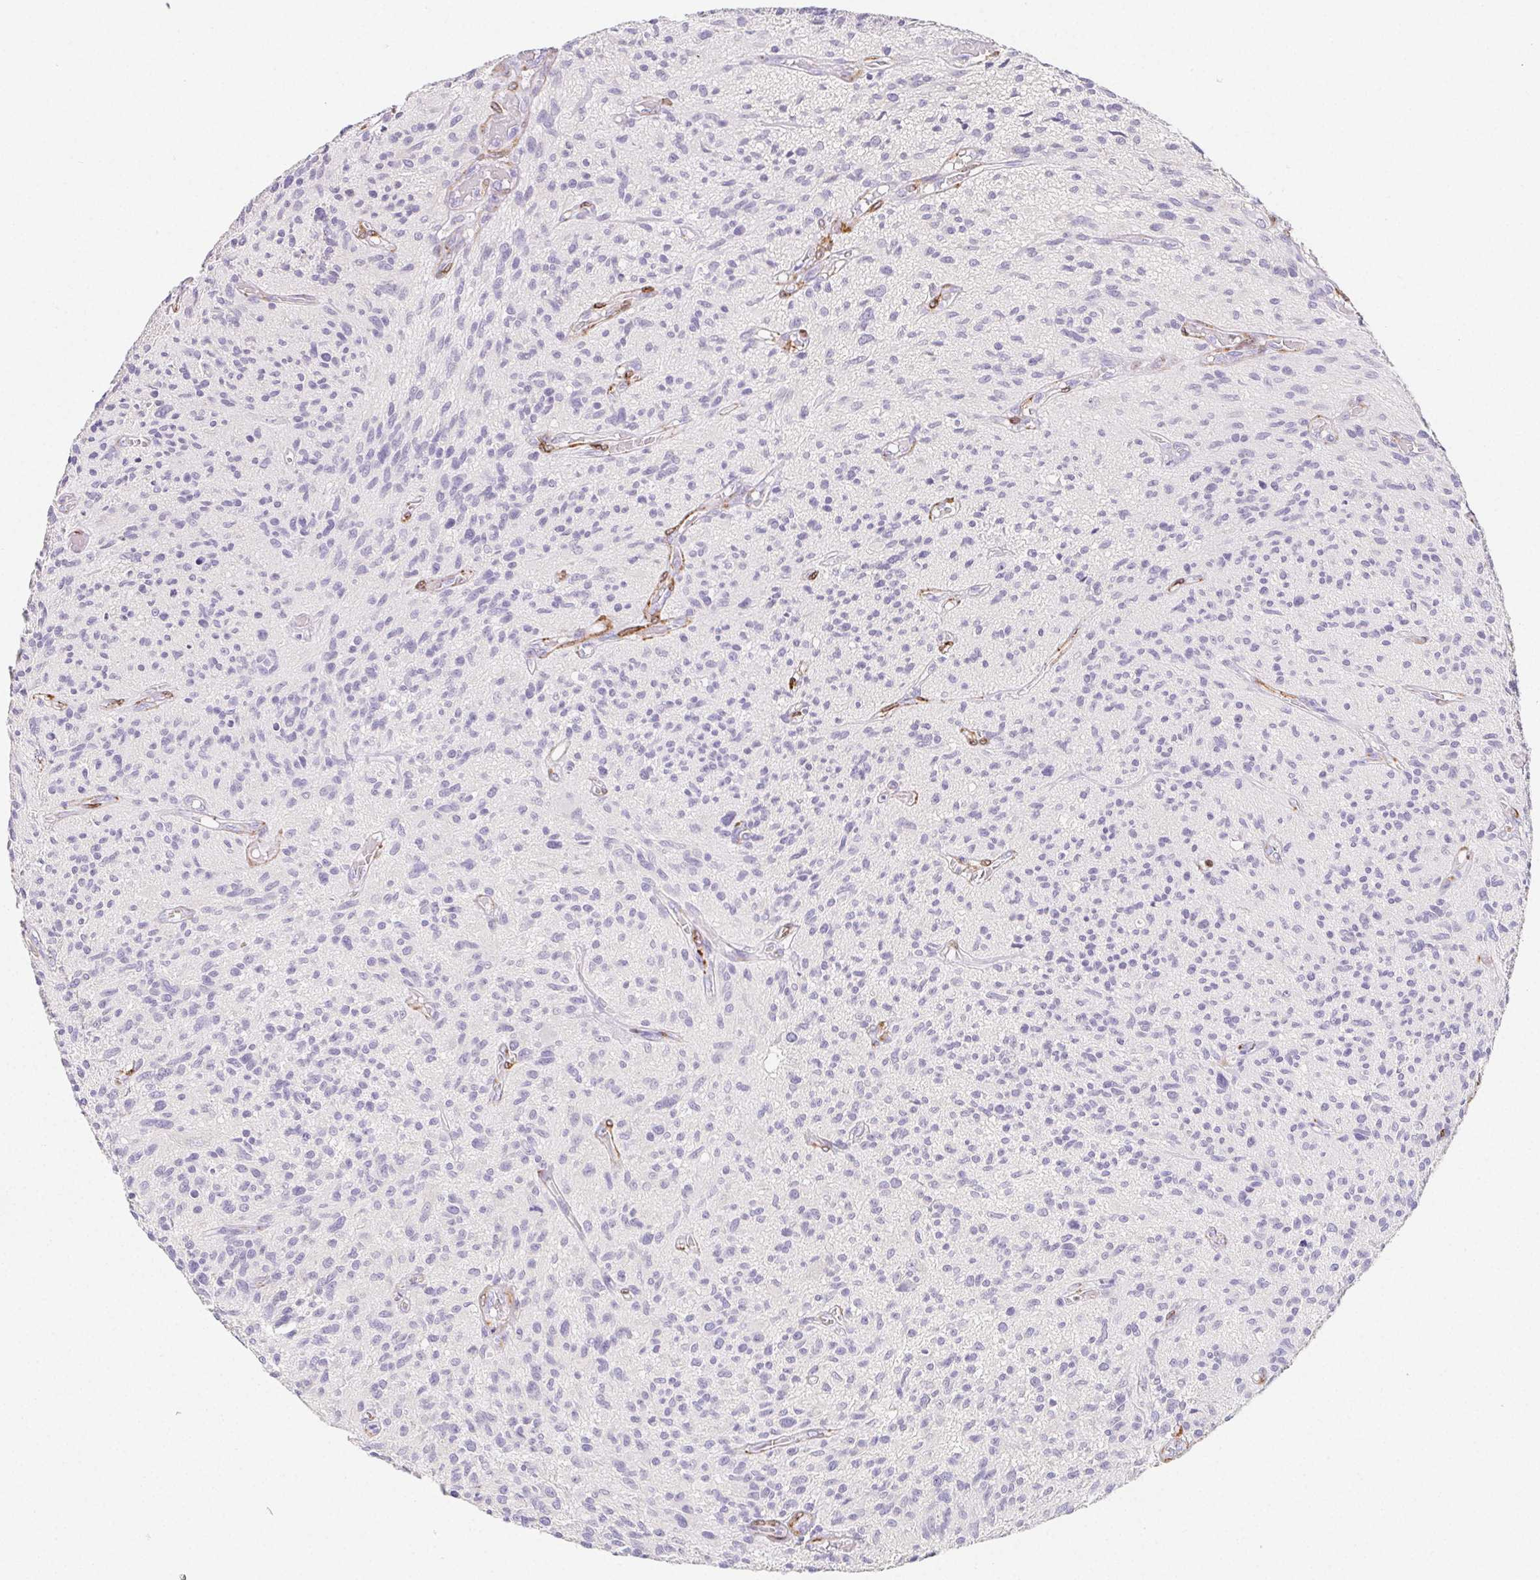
{"staining": {"intensity": "negative", "quantity": "none", "location": "none"}, "tissue": "glioma", "cell_type": "Tumor cells", "image_type": "cancer", "snomed": [{"axis": "morphology", "description": "Glioma, malignant, High grade"}, {"axis": "topography", "description": "Brain"}], "caption": "The histopathology image shows no significant positivity in tumor cells of glioma. Brightfield microscopy of immunohistochemistry (IHC) stained with DAB (brown) and hematoxylin (blue), captured at high magnification.", "gene": "HRC", "patient": {"sex": "male", "age": 75}}